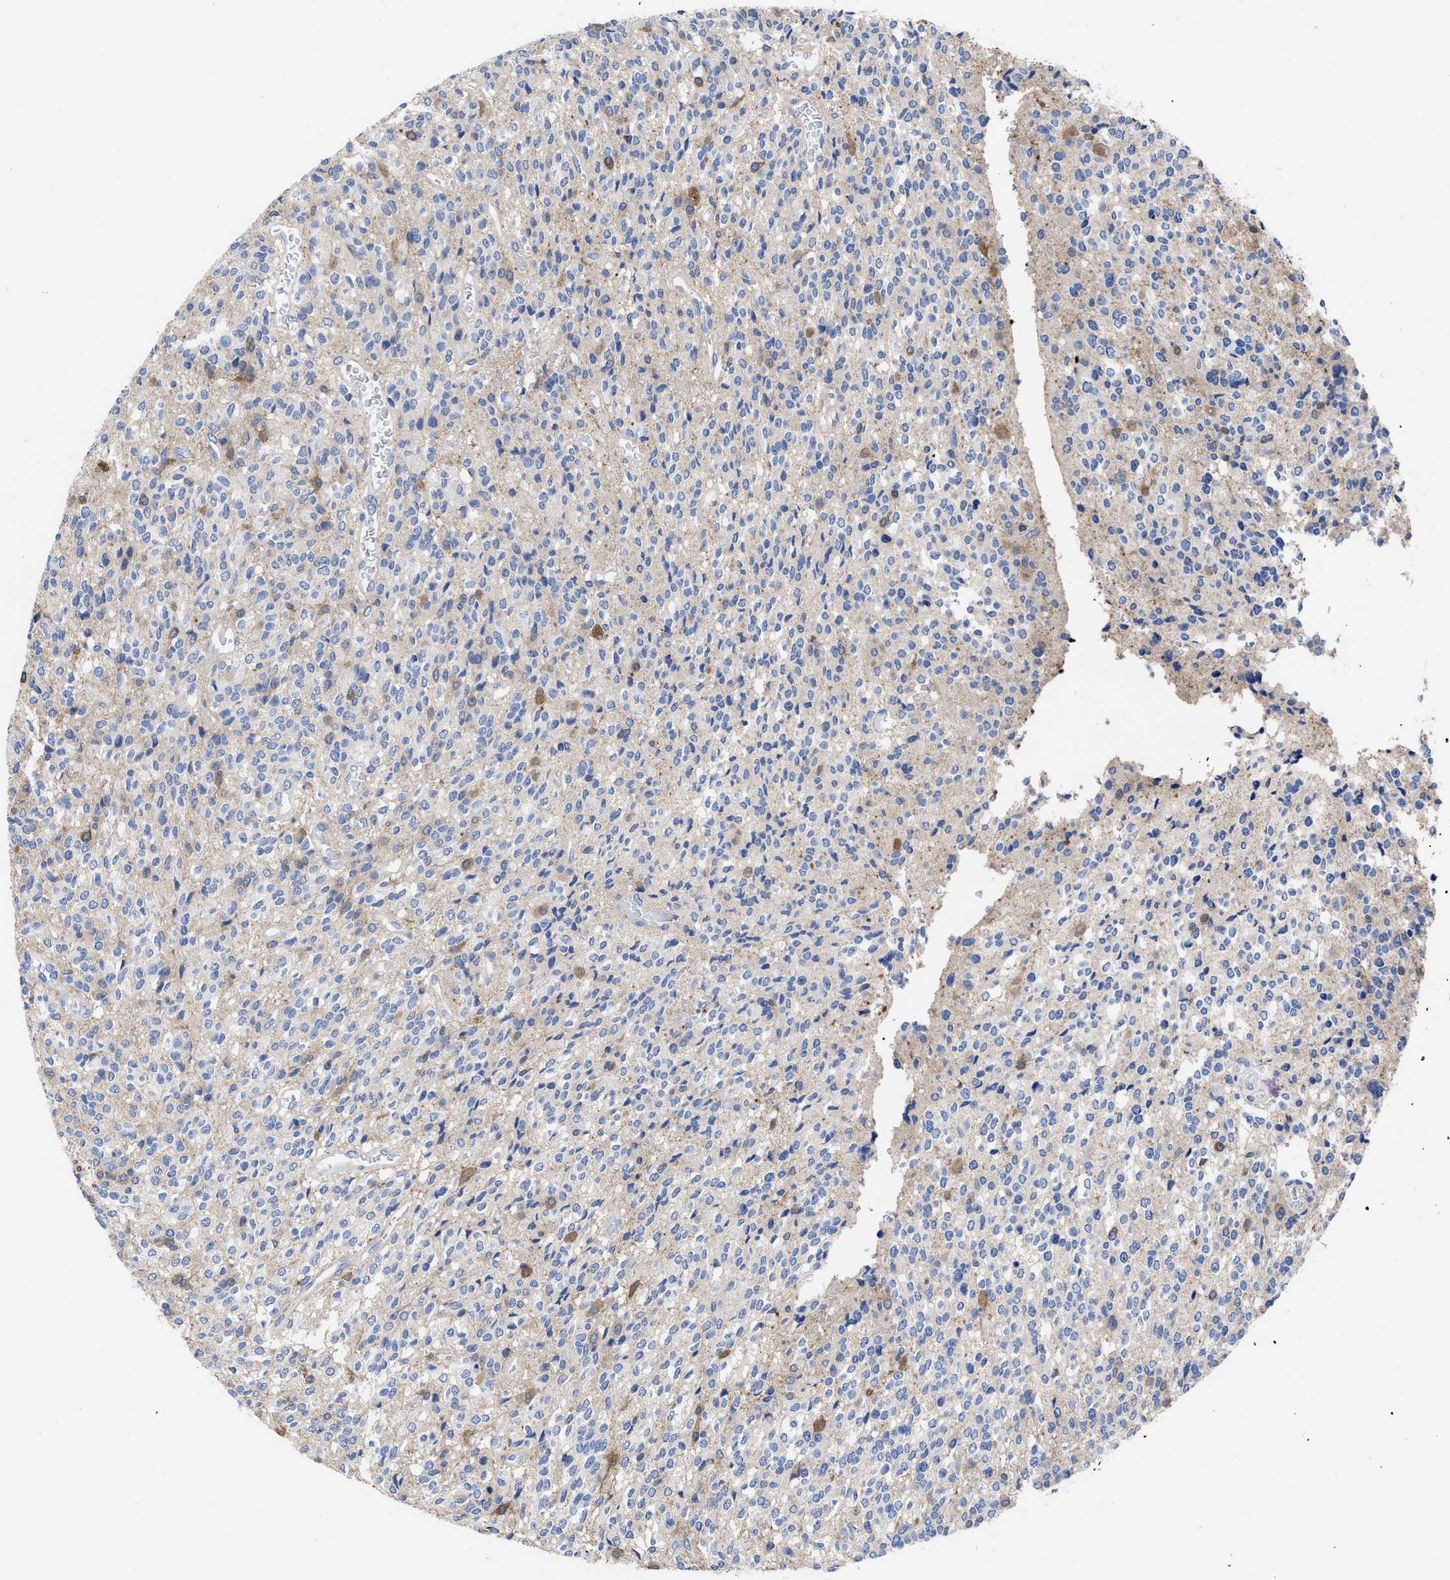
{"staining": {"intensity": "weak", "quantity": "25%-75%", "location": "cytoplasmic/membranous"}, "tissue": "glioma", "cell_type": "Tumor cells", "image_type": "cancer", "snomed": [{"axis": "morphology", "description": "Glioma, malignant, High grade"}, {"axis": "topography", "description": "Brain"}], "caption": "This is a micrograph of immunohistochemistry staining of glioma, which shows weak positivity in the cytoplasmic/membranous of tumor cells.", "gene": "TXNDC17", "patient": {"sex": "male", "age": 34}}